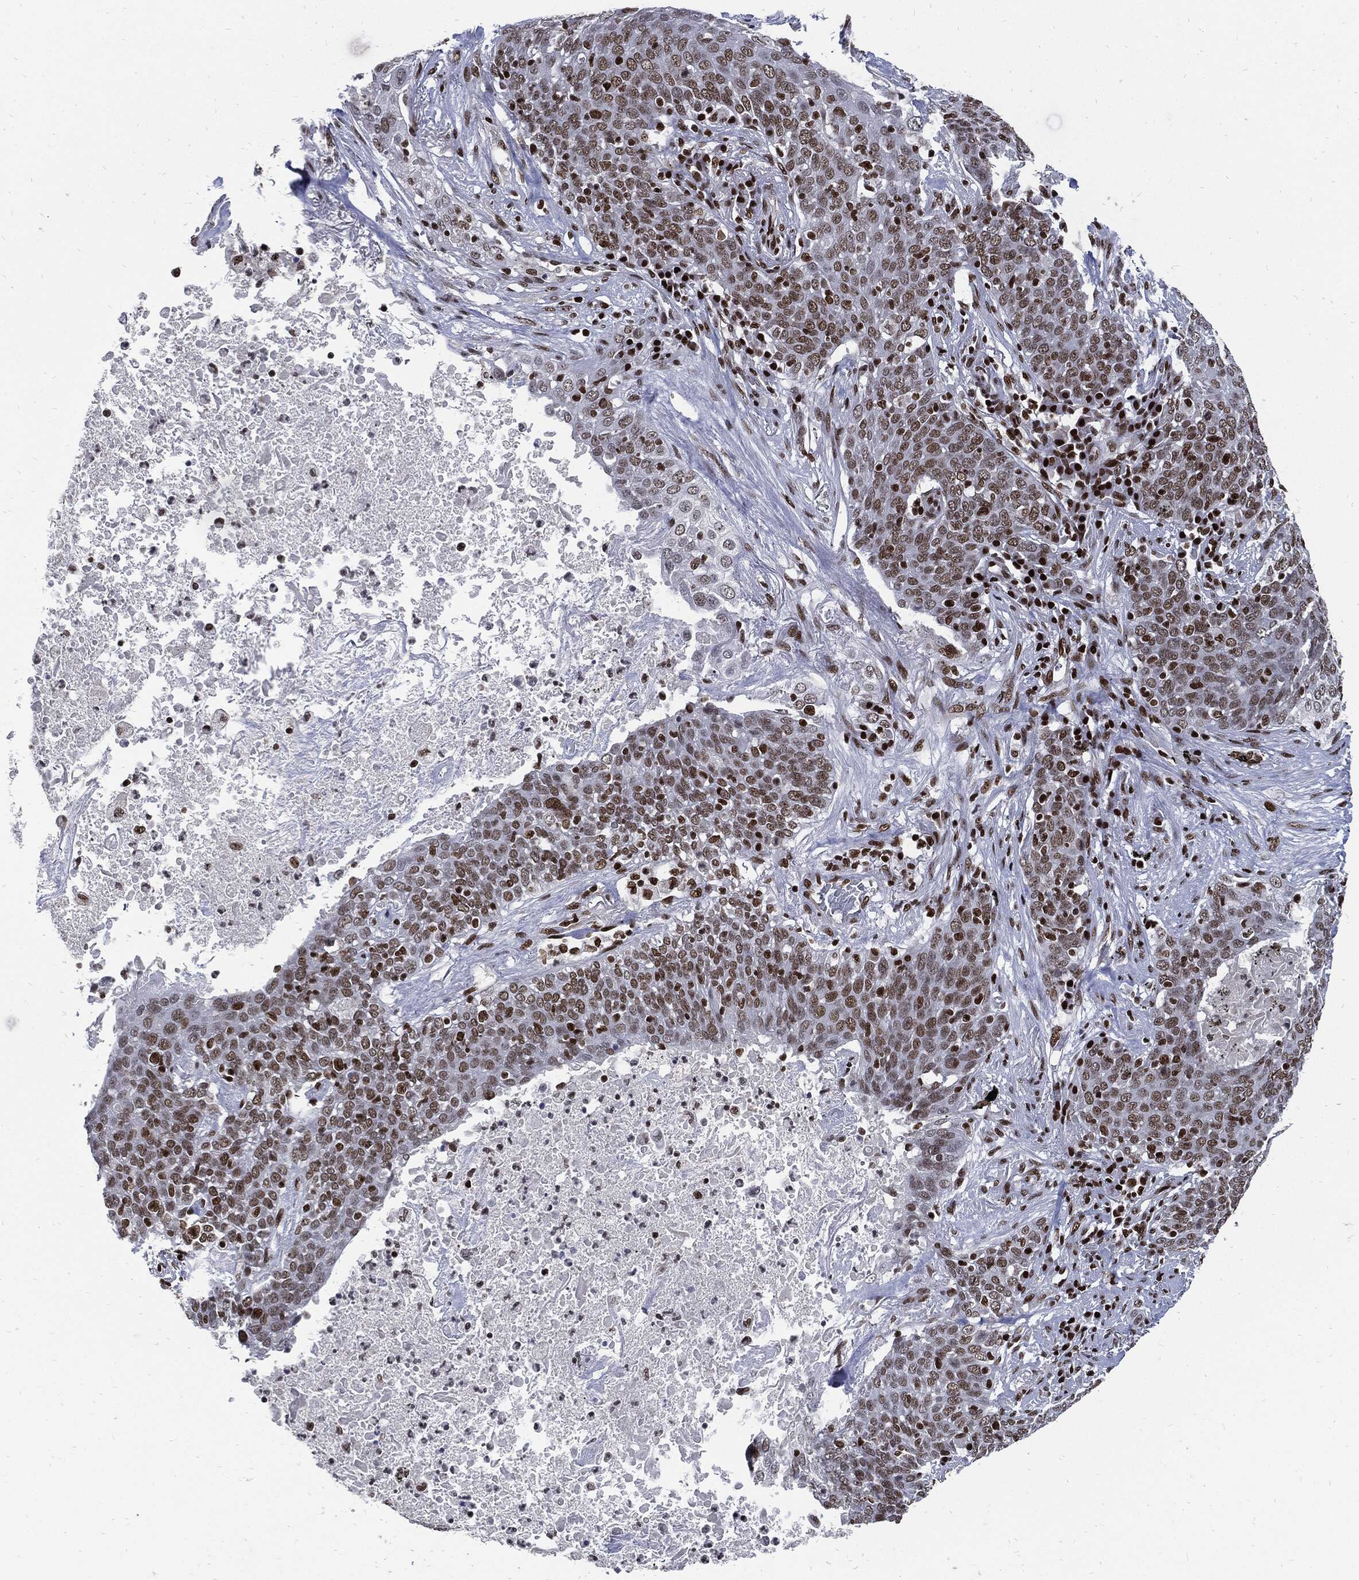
{"staining": {"intensity": "strong", "quantity": "25%-75%", "location": "nuclear"}, "tissue": "lung cancer", "cell_type": "Tumor cells", "image_type": "cancer", "snomed": [{"axis": "morphology", "description": "Squamous cell carcinoma, NOS"}, {"axis": "topography", "description": "Lung"}], "caption": "Strong nuclear expression for a protein is present in about 25%-75% of tumor cells of lung cancer using IHC.", "gene": "TERF2", "patient": {"sex": "male", "age": 82}}